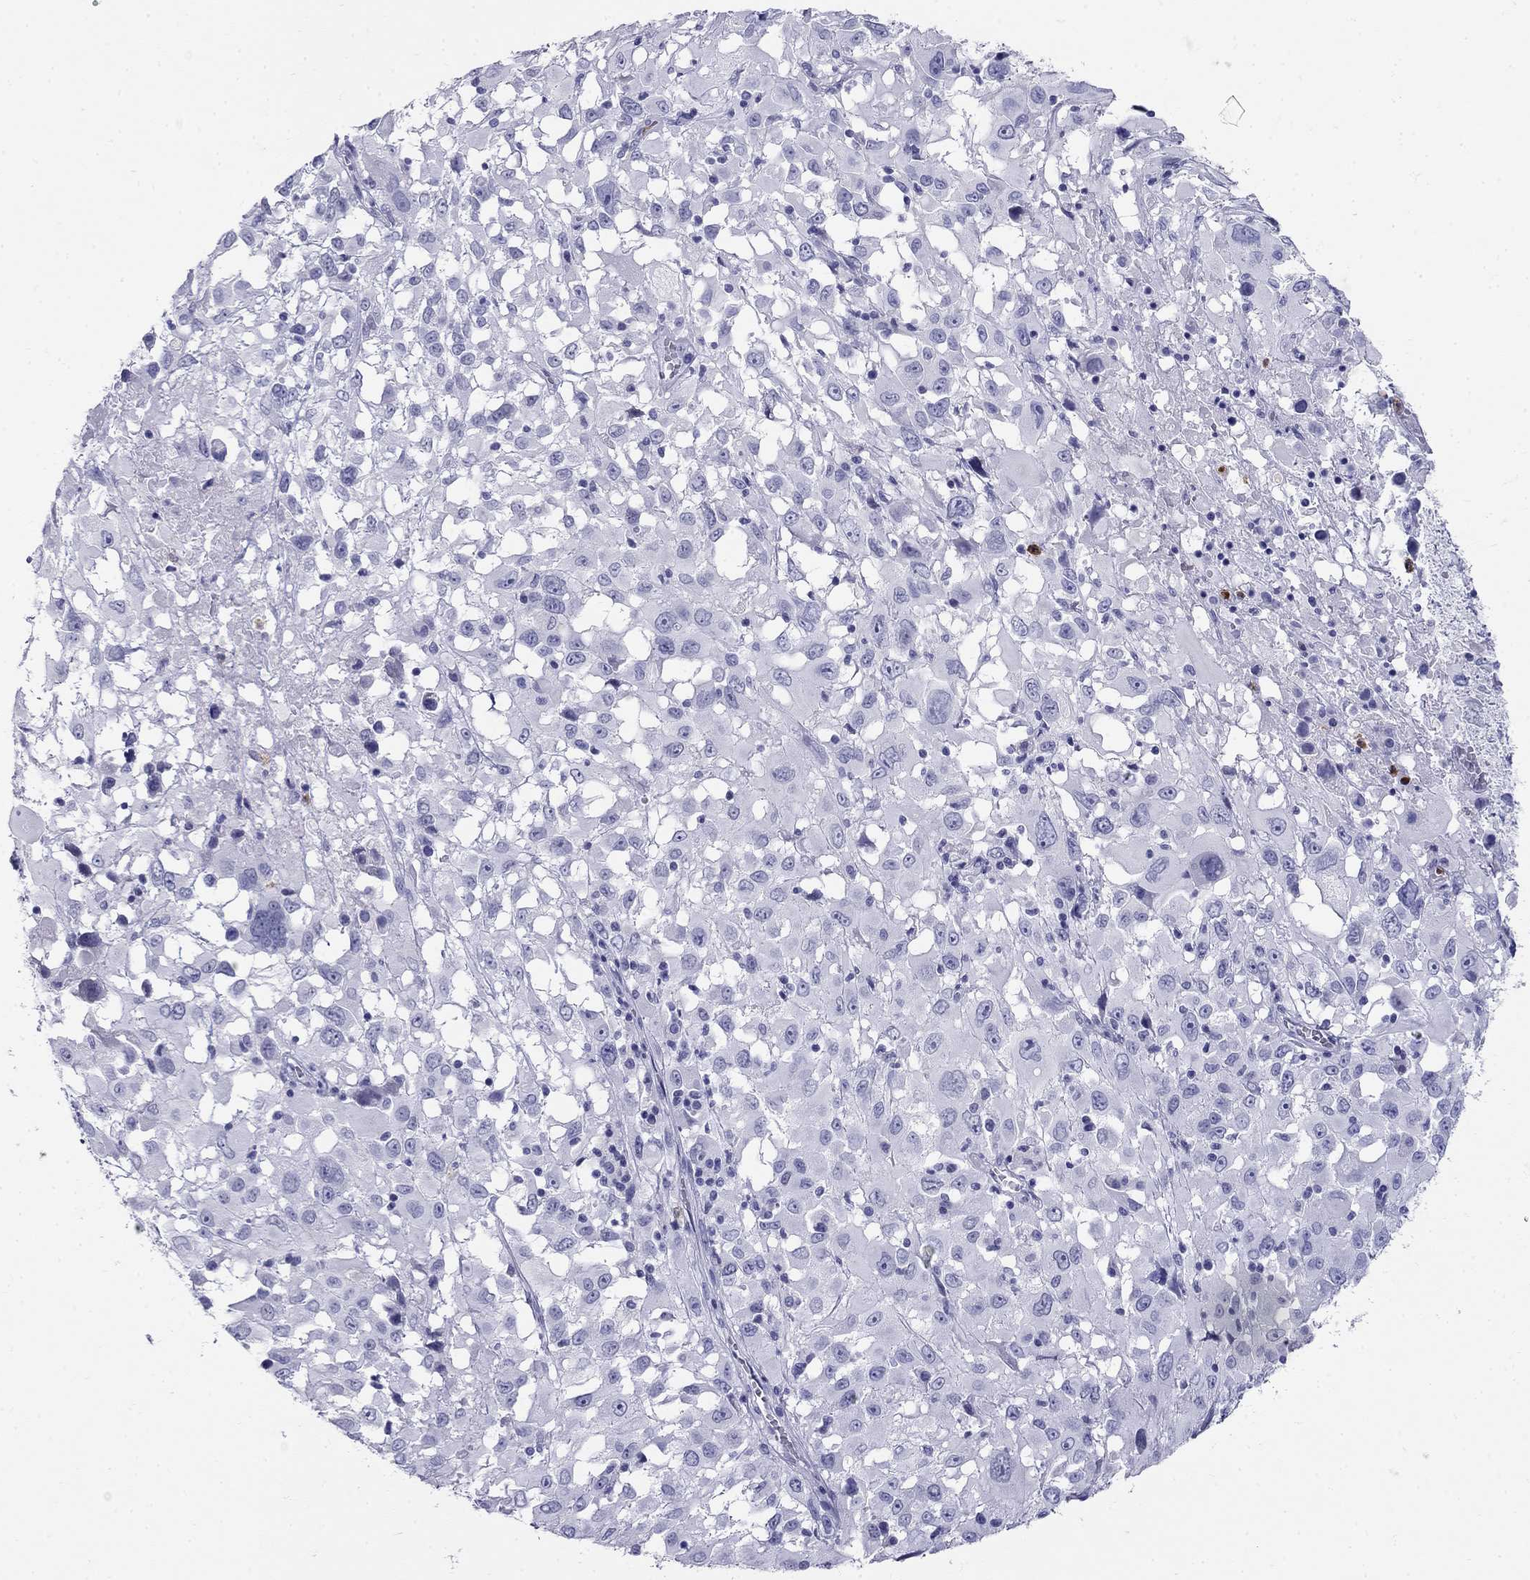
{"staining": {"intensity": "negative", "quantity": "none", "location": "none"}, "tissue": "melanoma", "cell_type": "Tumor cells", "image_type": "cancer", "snomed": [{"axis": "morphology", "description": "Malignant melanoma, Metastatic site"}, {"axis": "topography", "description": "Soft tissue"}], "caption": "Photomicrograph shows no protein staining in tumor cells of melanoma tissue.", "gene": "PPP1R36", "patient": {"sex": "male", "age": 50}}